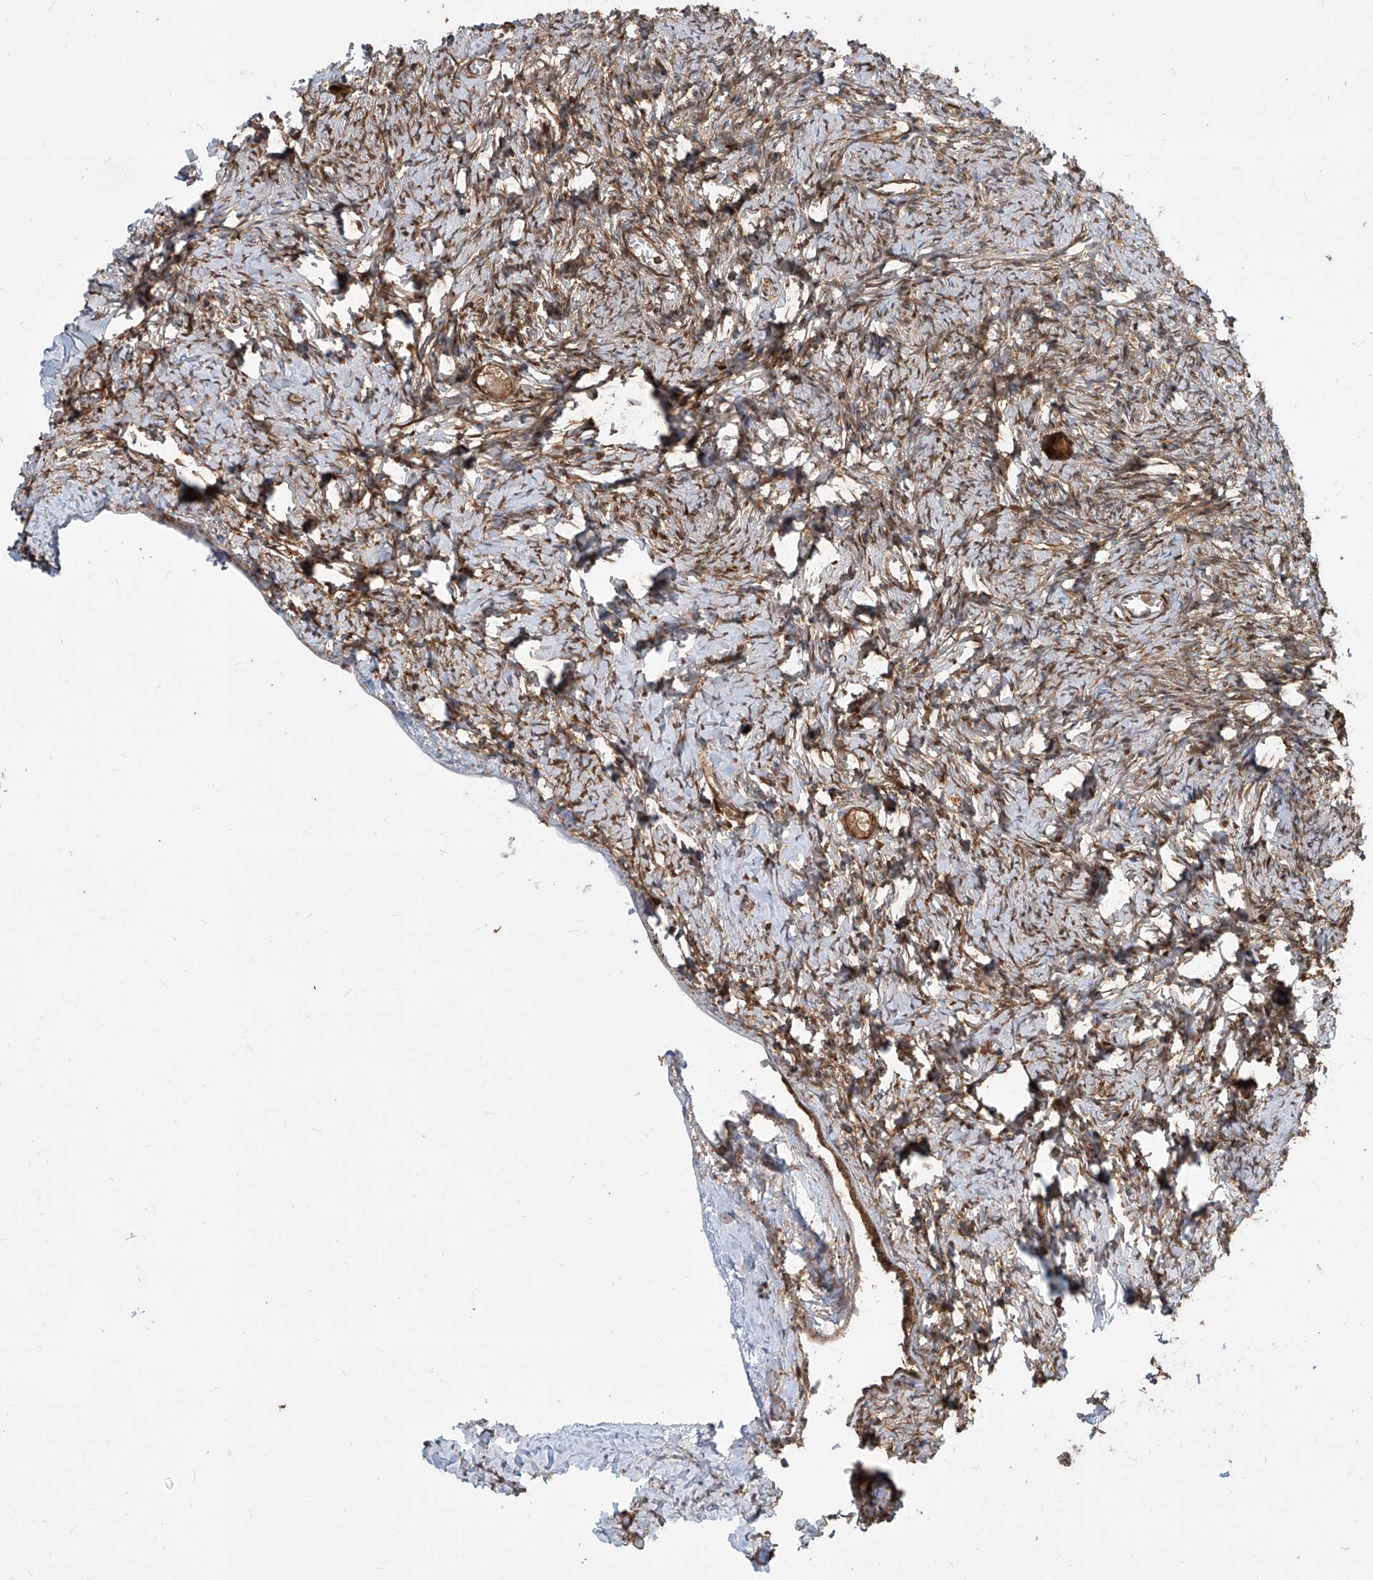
{"staining": {"intensity": "strong", "quantity": ">75%", "location": "cytoplasmic/membranous"}, "tissue": "ovary", "cell_type": "Follicle cells", "image_type": "normal", "snomed": [{"axis": "morphology", "description": "Normal tissue, NOS"}, {"axis": "topography", "description": "Ovary"}], "caption": "A brown stain labels strong cytoplasmic/membranous expression of a protein in follicle cells of unremarkable ovary. The protein of interest is stained brown, and the nuclei are stained in blue (DAB (3,3'-diaminobenzidine) IHC with brightfield microscopy, high magnification).", "gene": "MAGED2", "patient": {"sex": "female", "age": 27}}